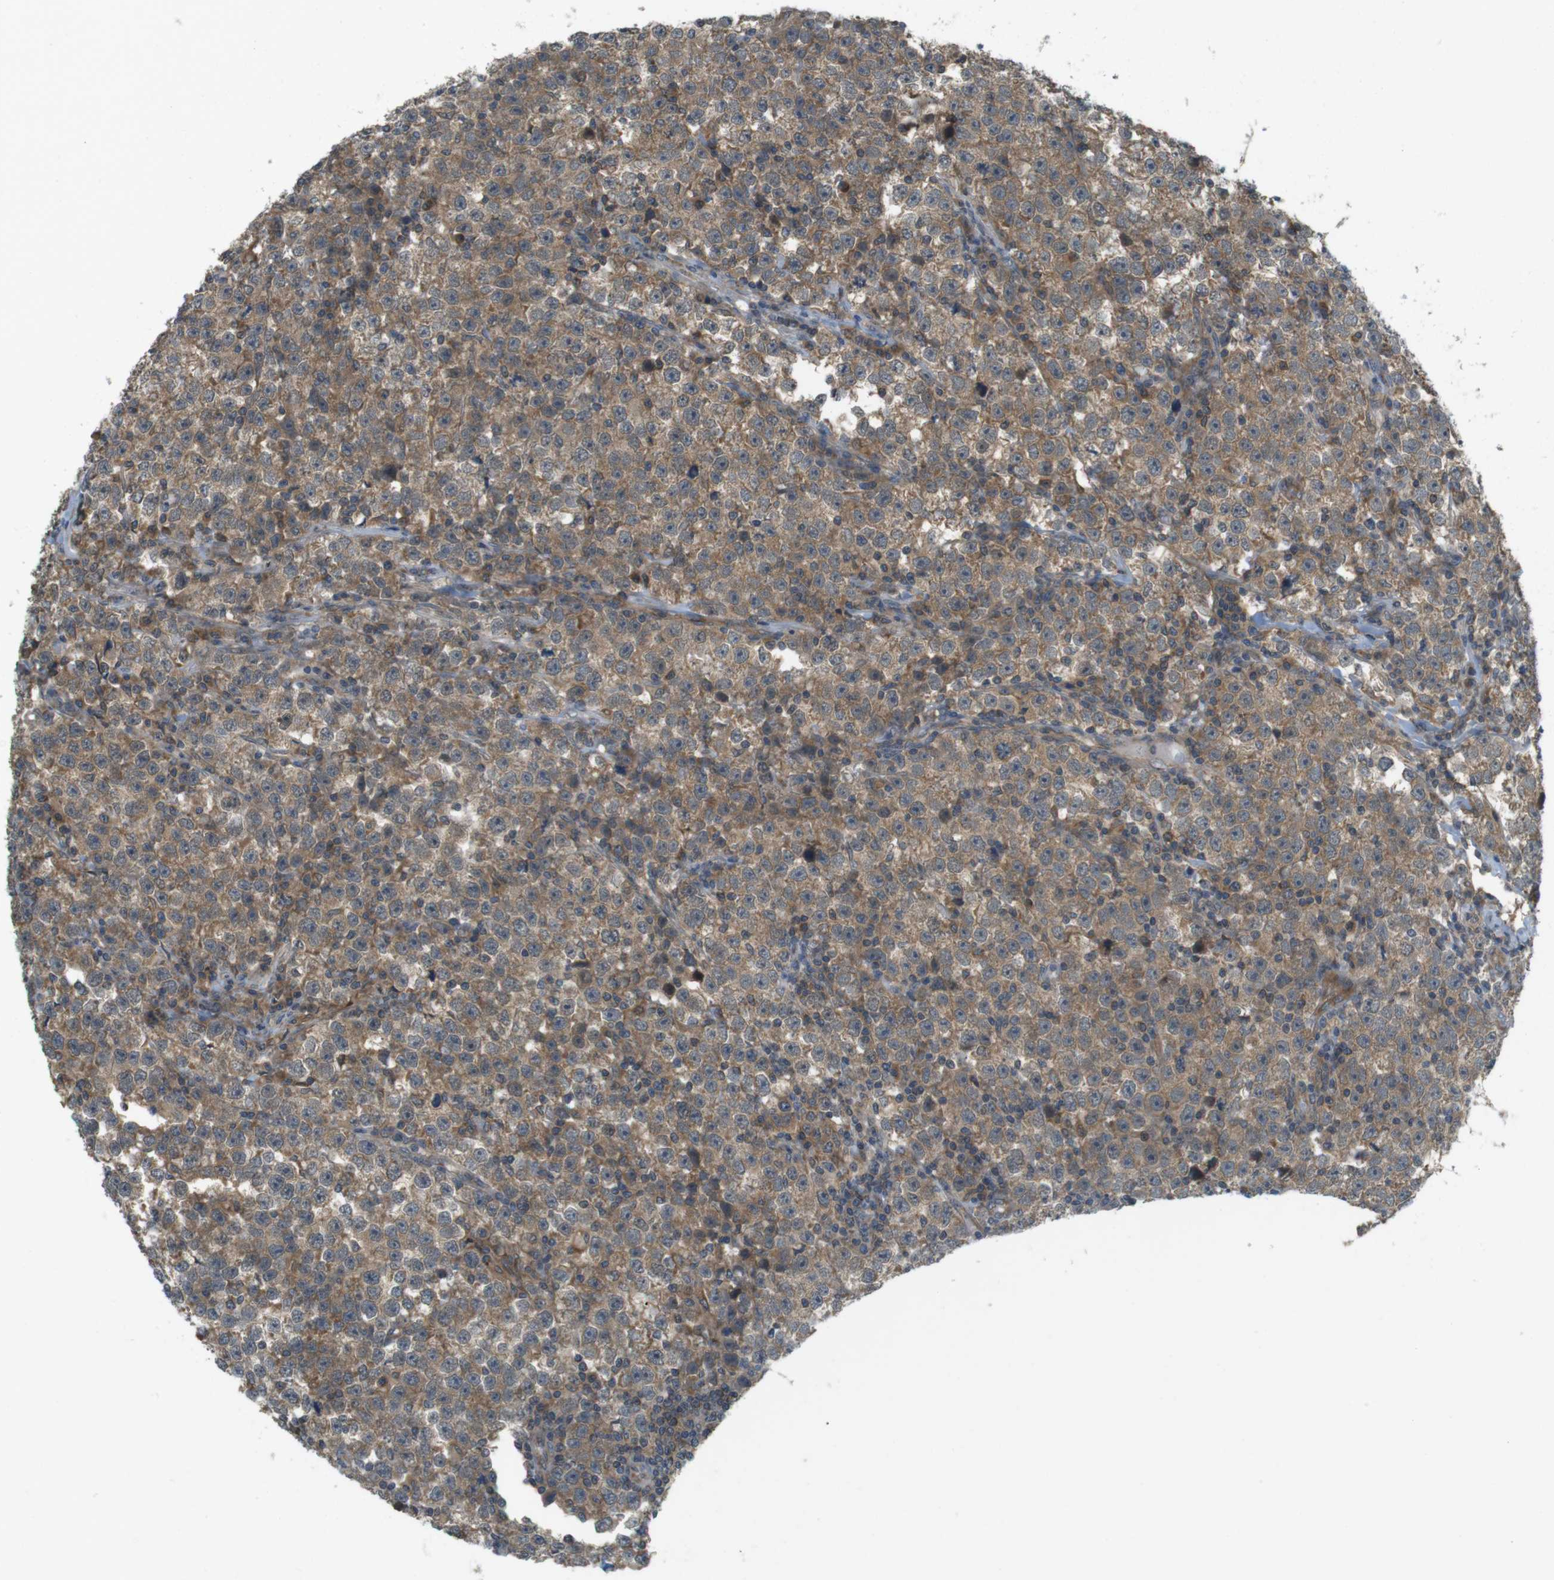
{"staining": {"intensity": "moderate", "quantity": "25%-75%", "location": "cytoplasmic/membranous"}, "tissue": "testis cancer", "cell_type": "Tumor cells", "image_type": "cancer", "snomed": [{"axis": "morphology", "description": "Seminoma, NOS"}, {"axis": "topography", "description": "Testis"}], "caption": "High-magnification brightfield microscopy of testis cancer stained with DAB (3,3'-diaminobenzidine) (brown) and counterstained with hematoxylin (blue). tumor cells exhibit moderate cytoplasmic/membranous positivity is present in about25%-75% of cells.", "gene": "RNF130", "patient": {"sex": "male", "age": 43}}